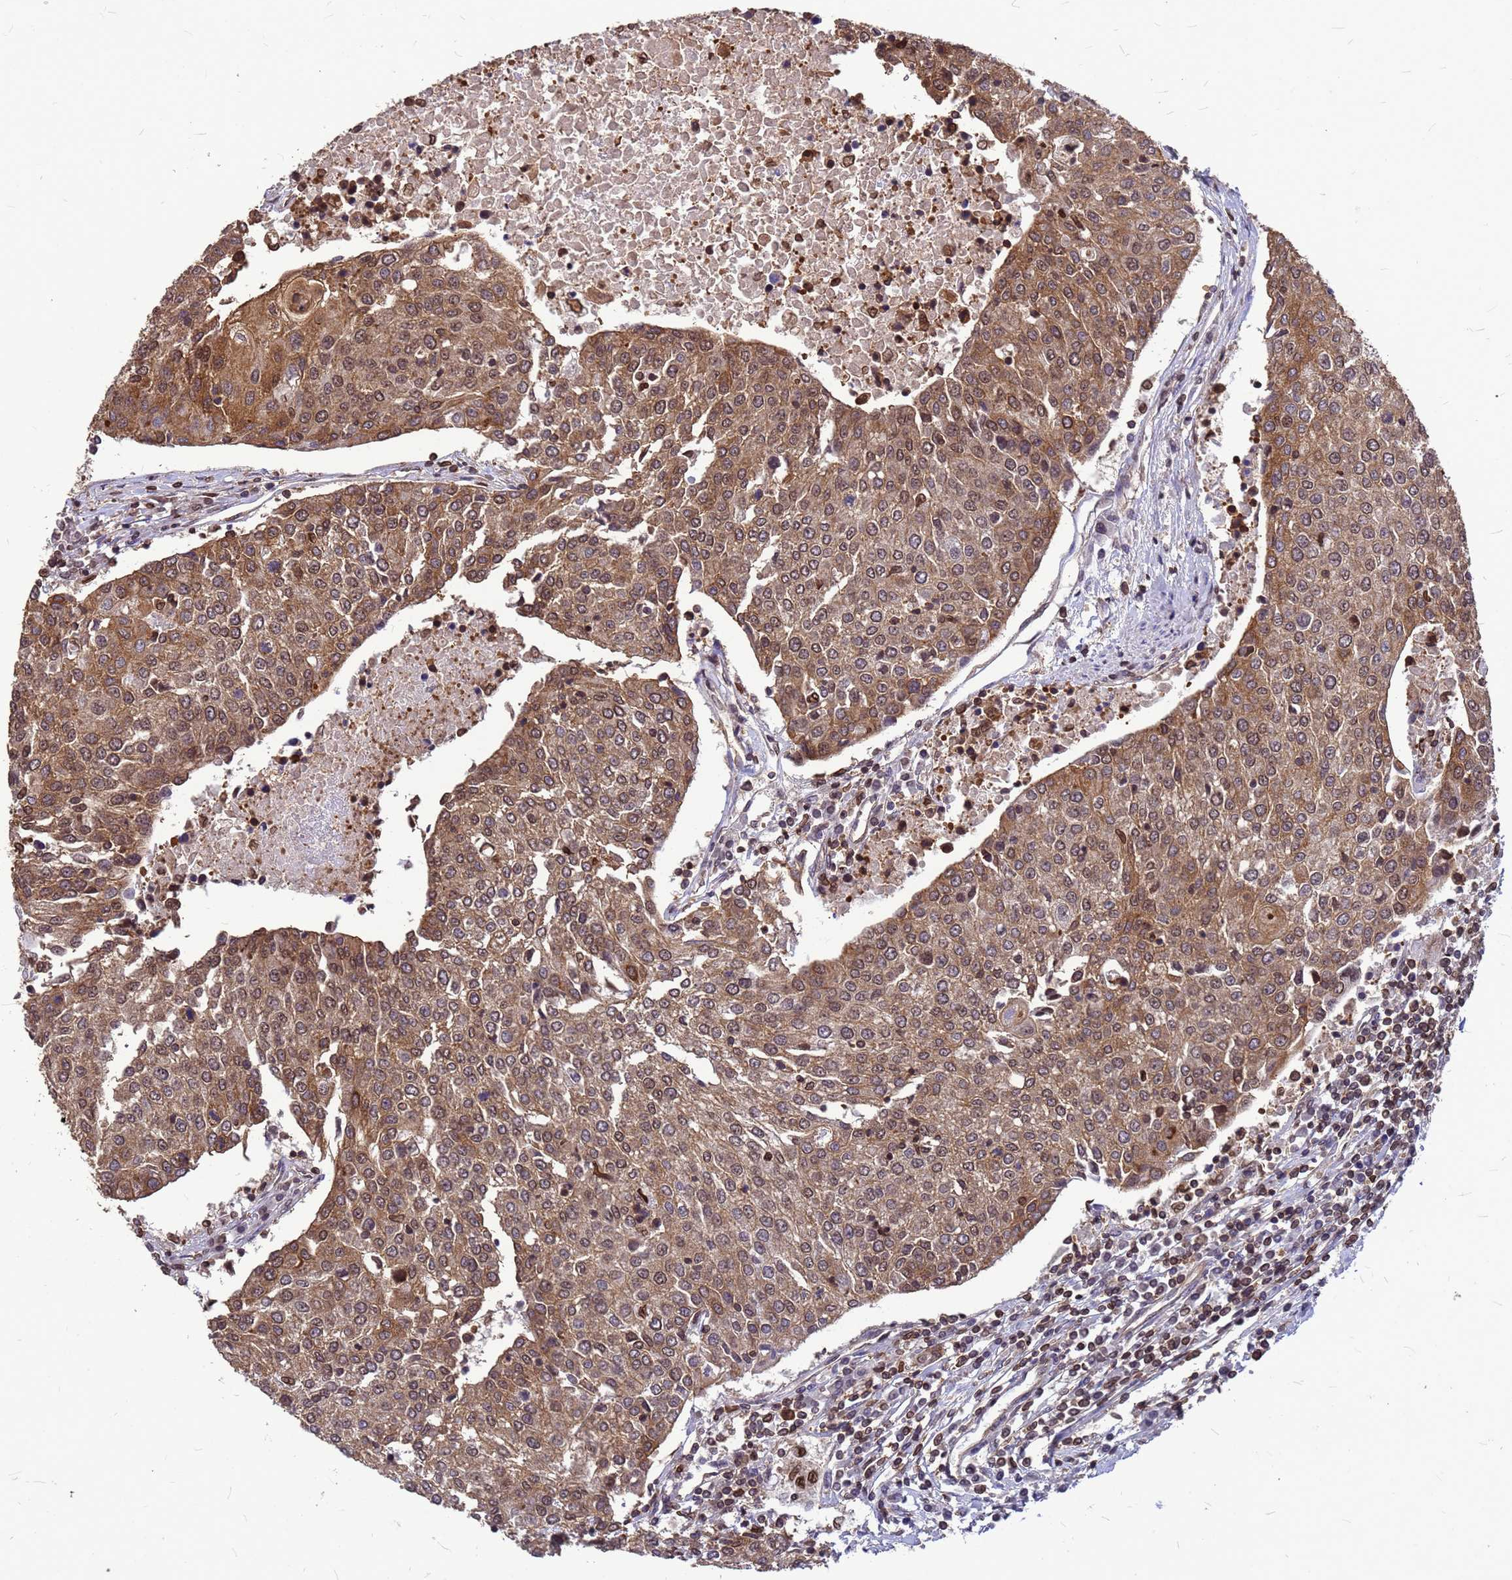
{"staining": {"intensity": "moderate", "quantity": ">75%", "location": "cytoplasmic/membranous,nuclear"}, "tissue": "urothelial cancer", "cell_type": "Tumor cells", "image_type": "cancer", "snomed": [{"axis": "morphology", "description": "Urothelial carcinoma, High grade"}, {"axis": "topography", "description": "Urinary bladder"}], "caption": "Immunohistochemistry (DAB (3,3'-diaminobenzidine)) staining of human urothelial carcinoma (high-grade) exhibits moderate cytoplasmic/membranous and nuclear protein staining in approximately >75% of tumor cells.", "gene": "C1orf35", "patient": {"sex": "female", "age": 85}}